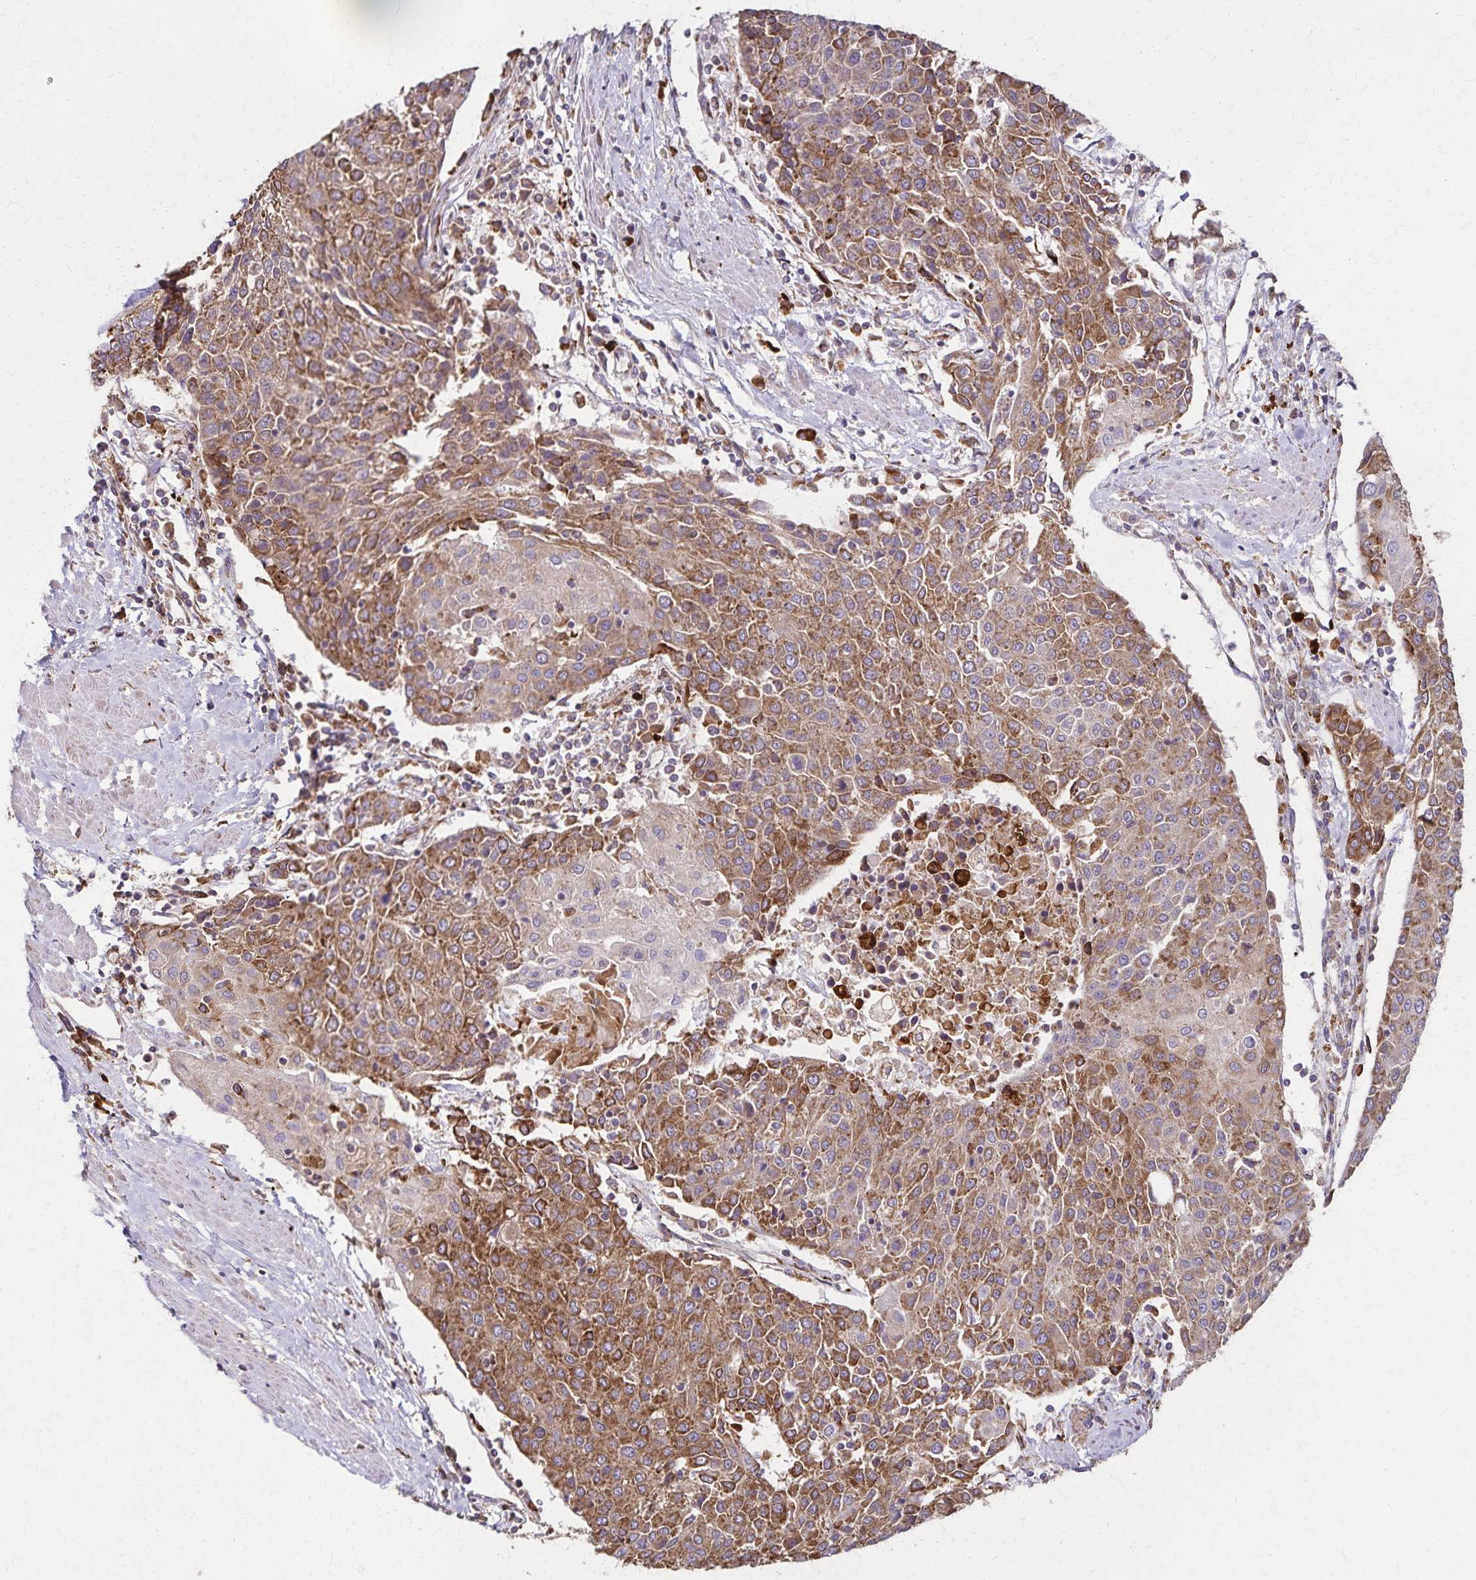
{"staining": {"intensity": "moderate", "quantity": ">75%", "location": "cytoplasmic/membranous"}, "tissue": "urothelial cancer", "cell_type": "Tumor cells", "image_type": "cancer", "snomed": [{"axis": "morphology", "description": "Urothelial carcinoma, High grade"}, {"axis": "topography", "description": "Urinary bladder"}], "caption": "Protein staining of urothelial cancer tissue shows moderate cytoplasmic/membranous staining in about >75% of tumor cells.", "gene": "RNF10", "patient": {"sex": "female", "age": 85}}